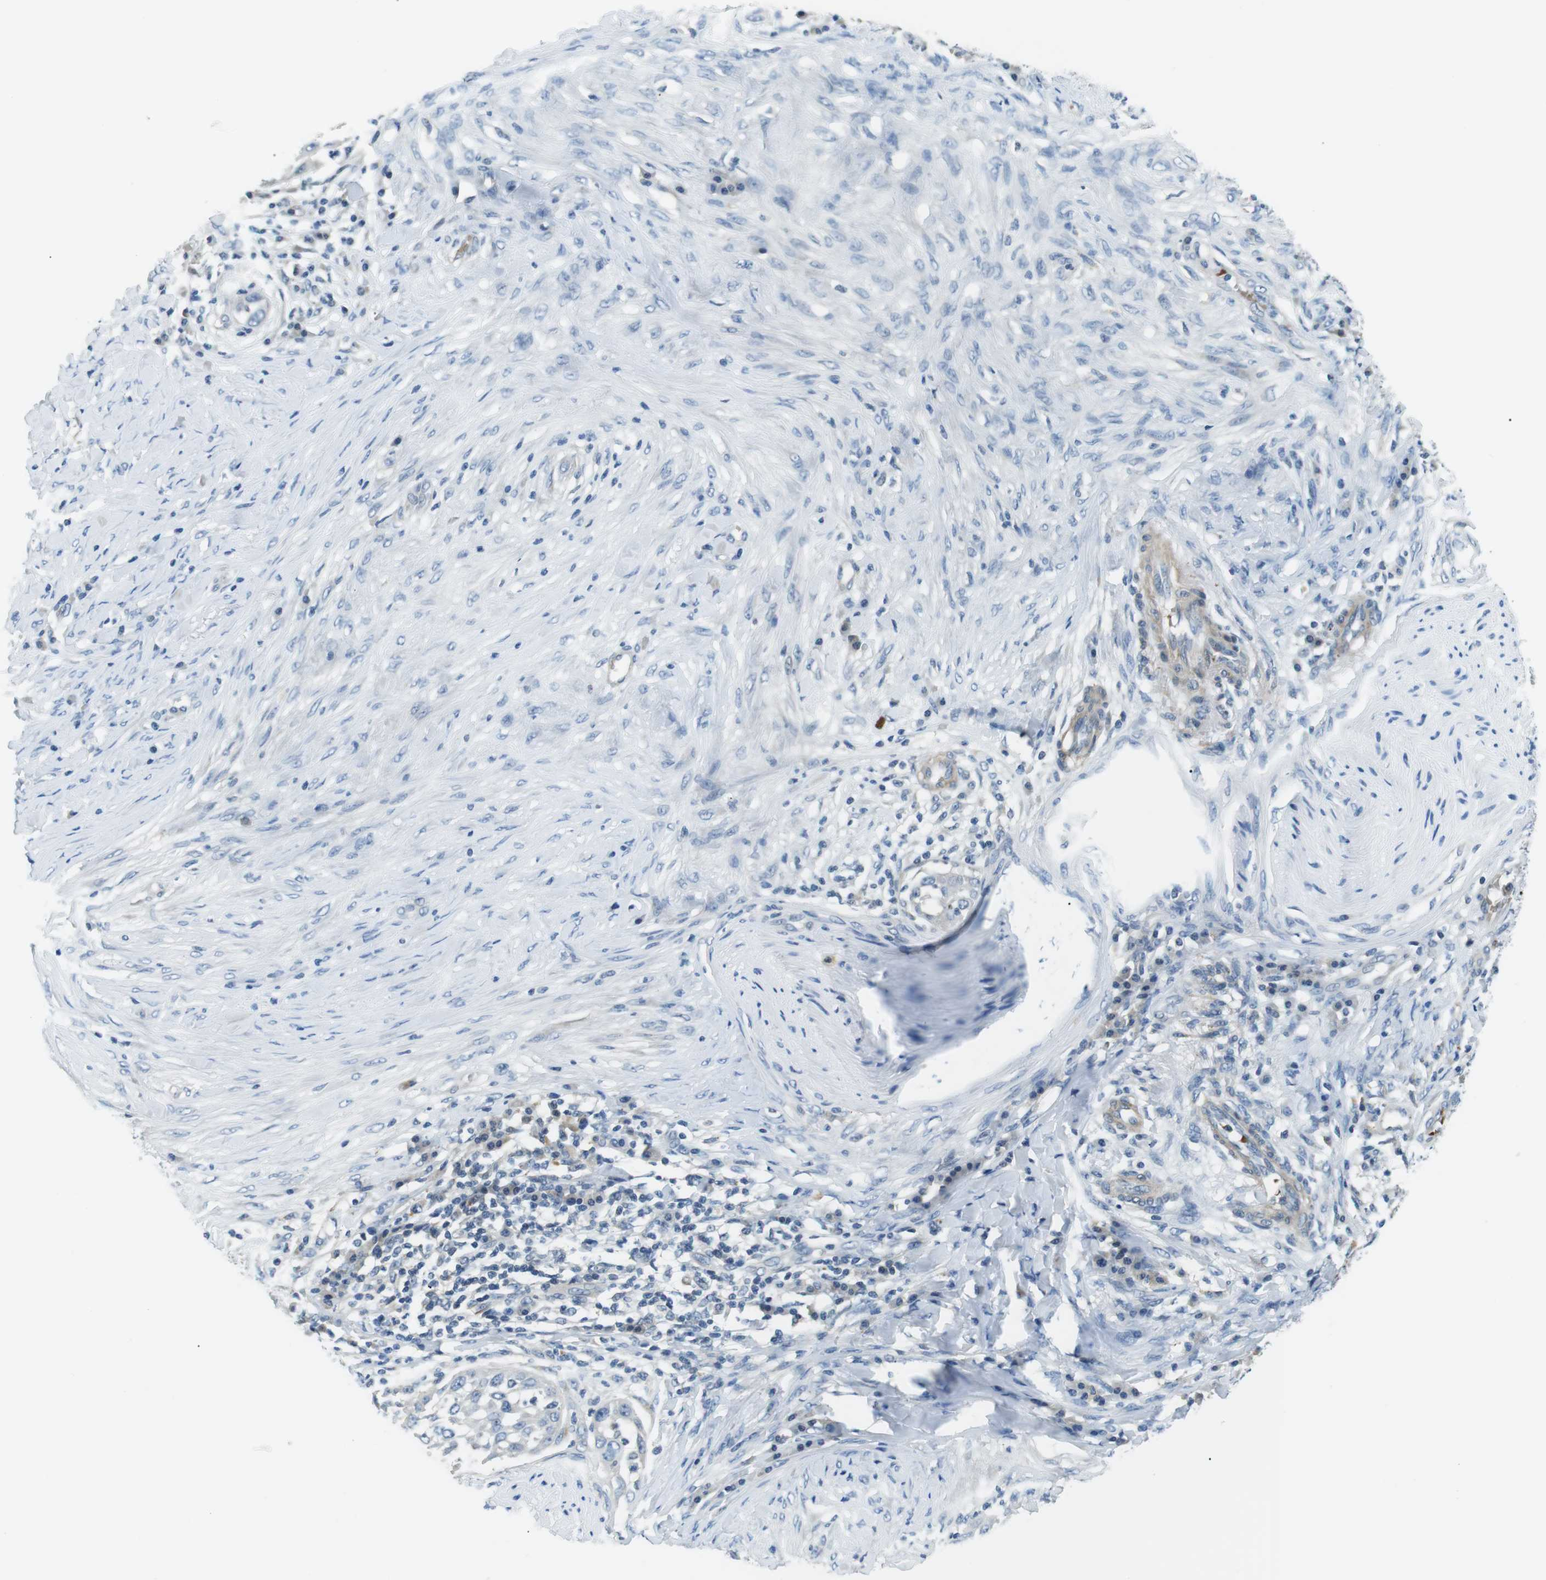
{"staining": {"intensity": "negative", "quantity": "none", "location": "none"}, "tissue": "skin cancer", "cell_type": "Tumor cells", "image_type": "cancer", "snomed": [{"axis": "morphology", "description": "Squamous cell carcinoma, NOS"}, {"axis": "topography", "description": "Skin"}], "caption": "Immunohistochemistry (IHC) photomicrograph of skin cancer stained for a protein (brown), which displays no positivity in tumor cells.", "gene": "WSCD1", "patient": {"sex": "female", "age": 44}}